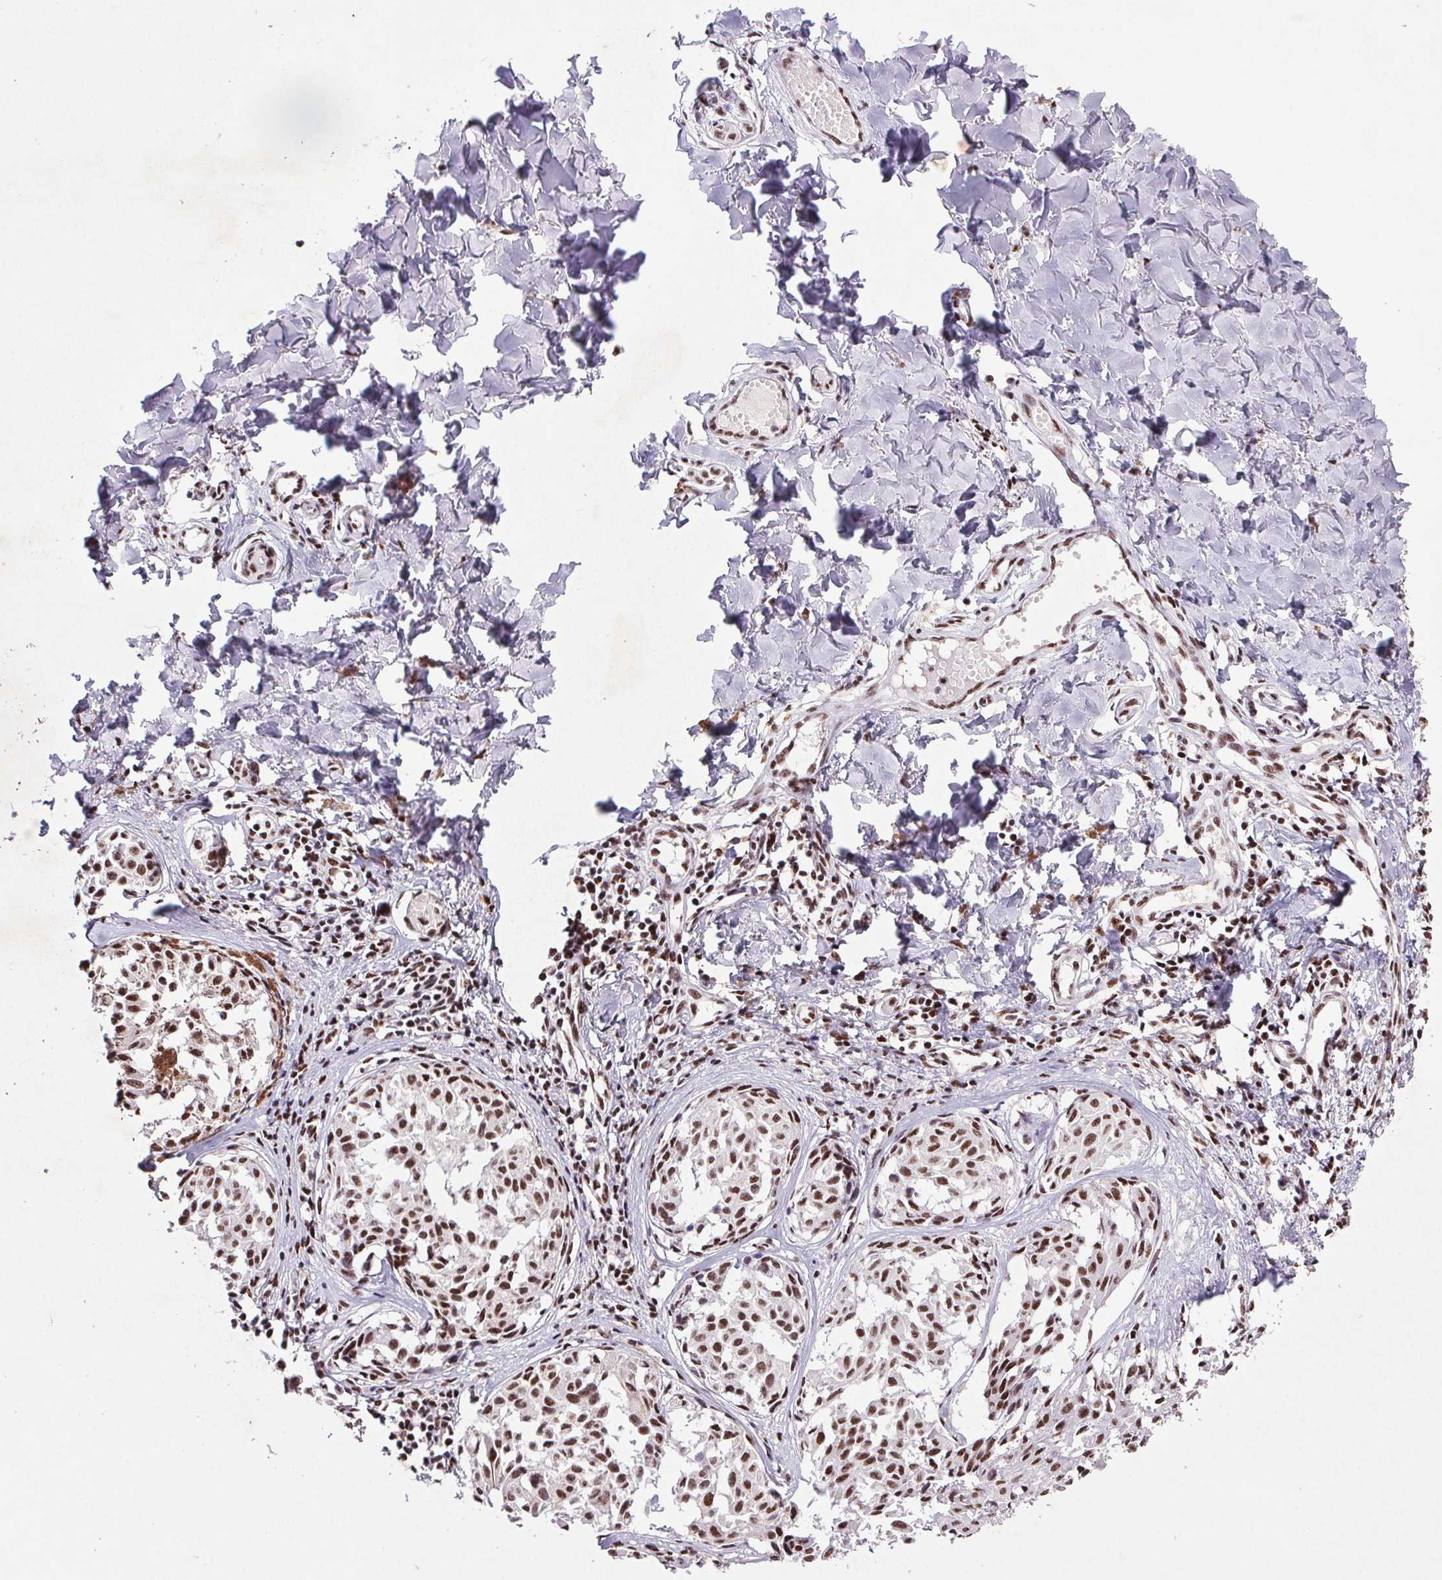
{"staining": {"intensity": "strong", "quantity": ">75%", "location": "nuclear"}, "tissue": "melanoma", "cell_type": "Tumor cells", "image_type": "cancer", "snomed": [{"axis": "morphology", "description": "Malignant melanoma, NOS"}, {"axis": "topography", "description": "Skin"}], "caption": "Tumor cells demonstrate high levels of strong nuclear expression in approximately >75% of cells in human melanoma. The protein is stained brown, and the nuclei are stained in blue (DAB IHC with brightfield microscopy, high magnification).", "gene": "LDLRAD4", "patient": {"sex": "male", "age": 51}}